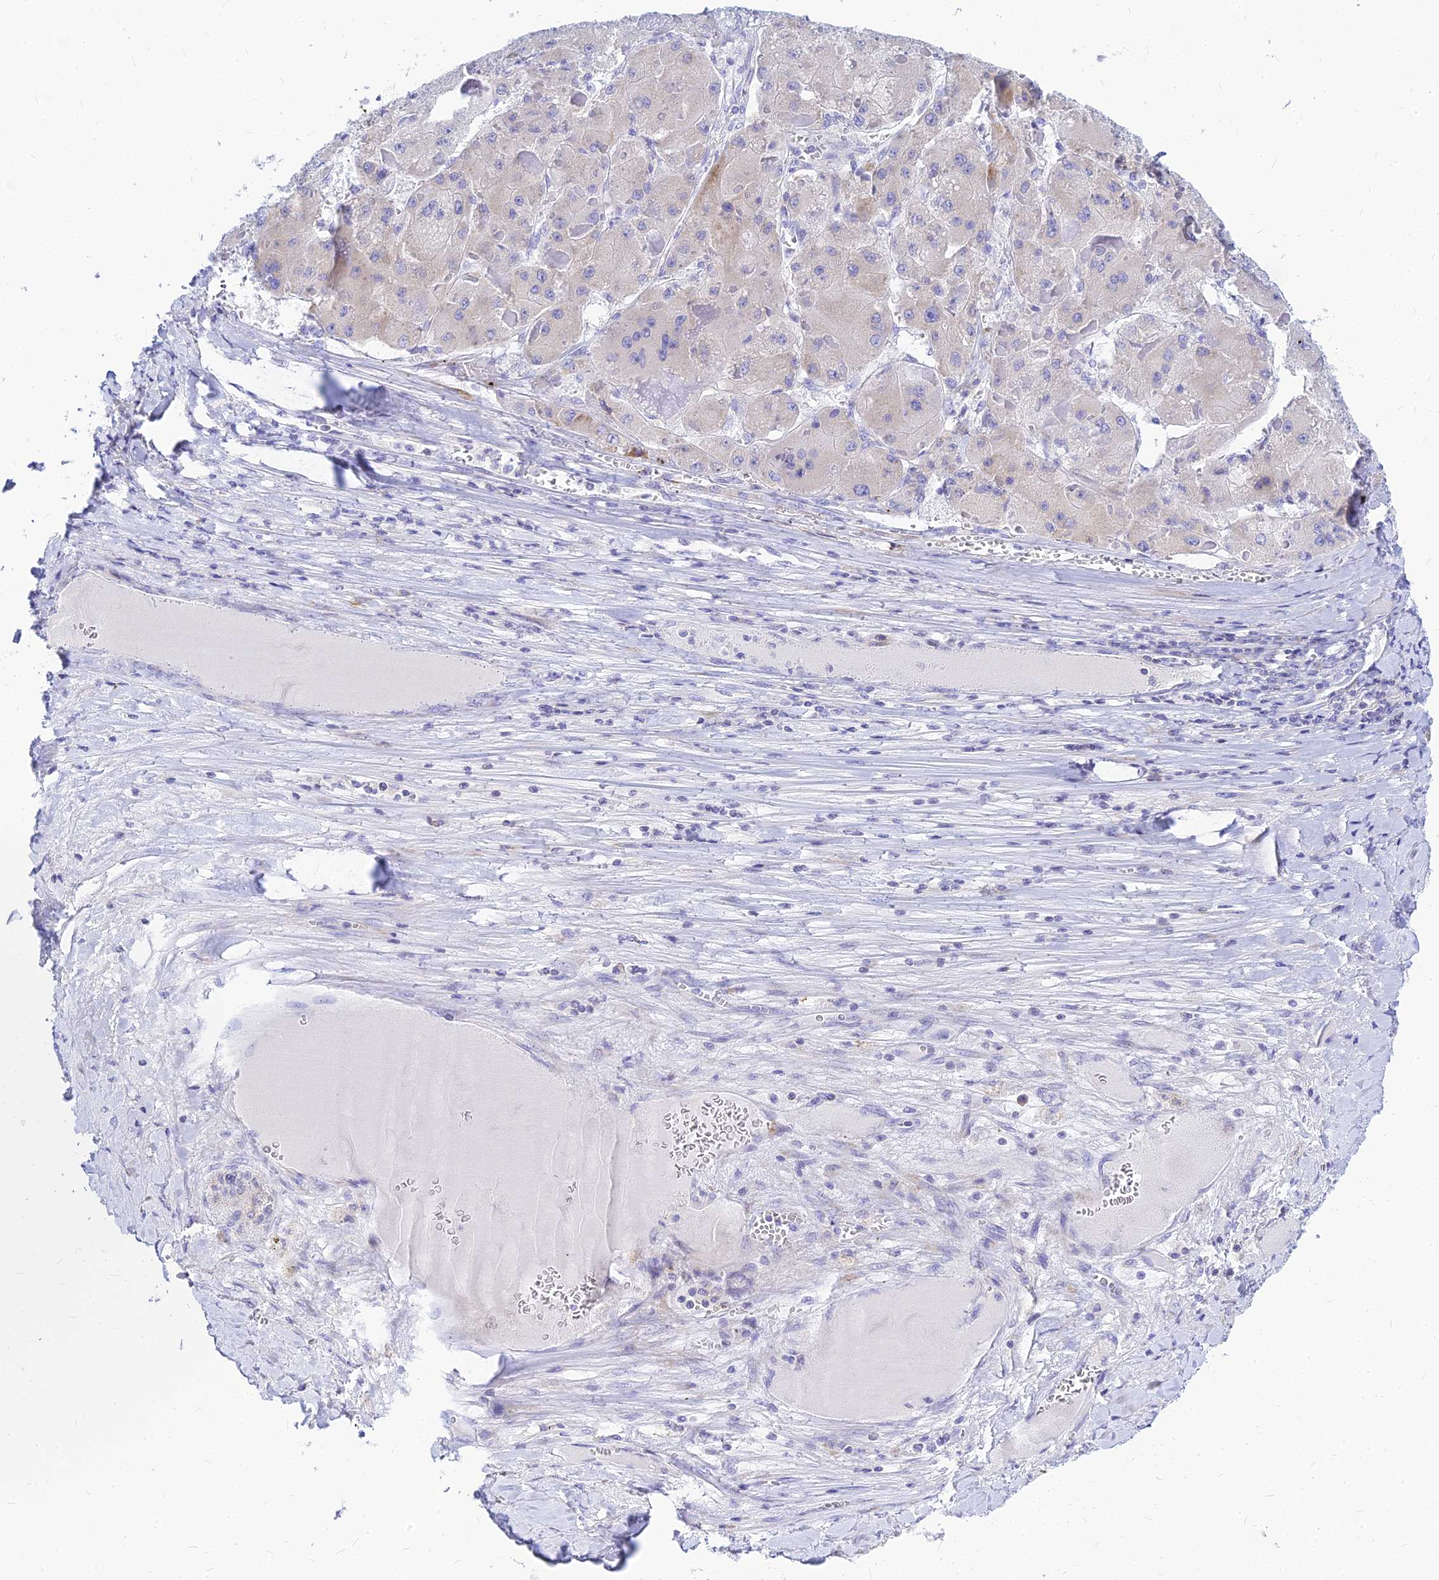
{"staining": {"intensity": "negative", "quantity": "none", "location": "none"}, "tissue": "liver cancer", "cell_type": "Tumor cells", "image_type": "cancer", "snomed": [{"axis": "morphology", "description": "Carcinoma, Hepatocellular, NOS"}, {"axis": "topography", "description": "Liver"}], "caption": "Immunohistochemical staining of human hepatocellular carcinoma (liver) exhibits no significant staining in tumor cells. (Brightfield microscopy of DAB (3,3'-diaminobenzidine) immunohistochemistry (IHC) at high magnification).", "gene": "CNOT6", "patient": {"sex": "female", "age": 73}}